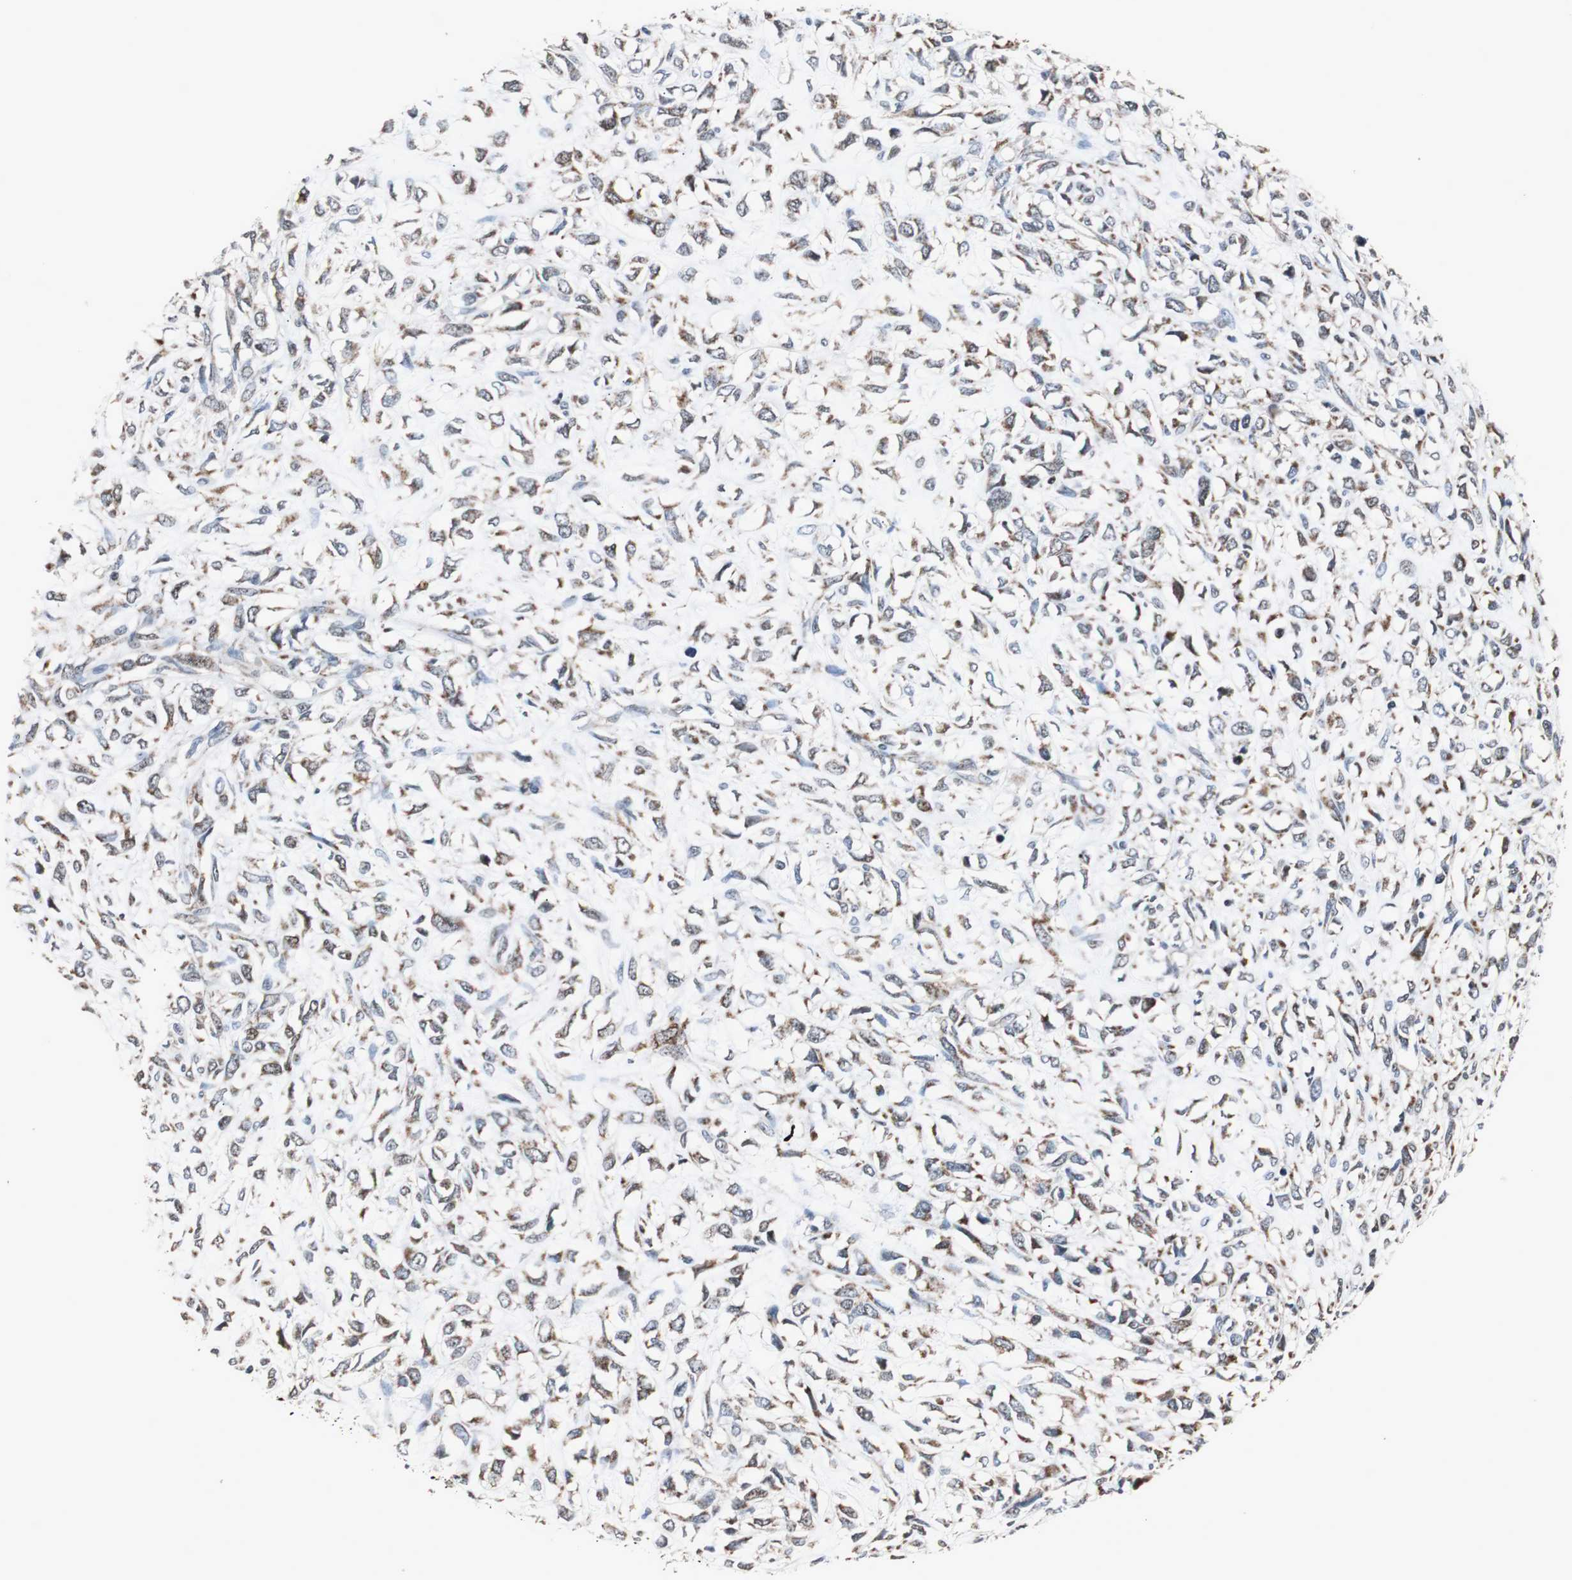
{"staining": {"intensity": "moderate", "quantity": "25%-75%", "location": "cytoplasmic/membranous"}, "tissue": "head and neck cancer", "cell_type": "Tumor cells", "image_type": "cancer", "snomed": [{"axis": "morphology", "description": "Necrosis, NOS"}, {"axis": "morphology", "description": "Neoplasm, malignant, NOS"}, {"axis": "topography", "description": "Salivary gland"}, {"axis": "topography", "description": "Head-Neck"}], "caption": "Protein staining displays moderate cytoplasmic/membranous positivity in approximately 25%-75% of tumor cells in head and neck cancer (neoplasm (malignant)). (IHC, brightfield microscopy, high magnification).", "gene": "MRPL40", "patient": {"sex": "male", "age": 43}}